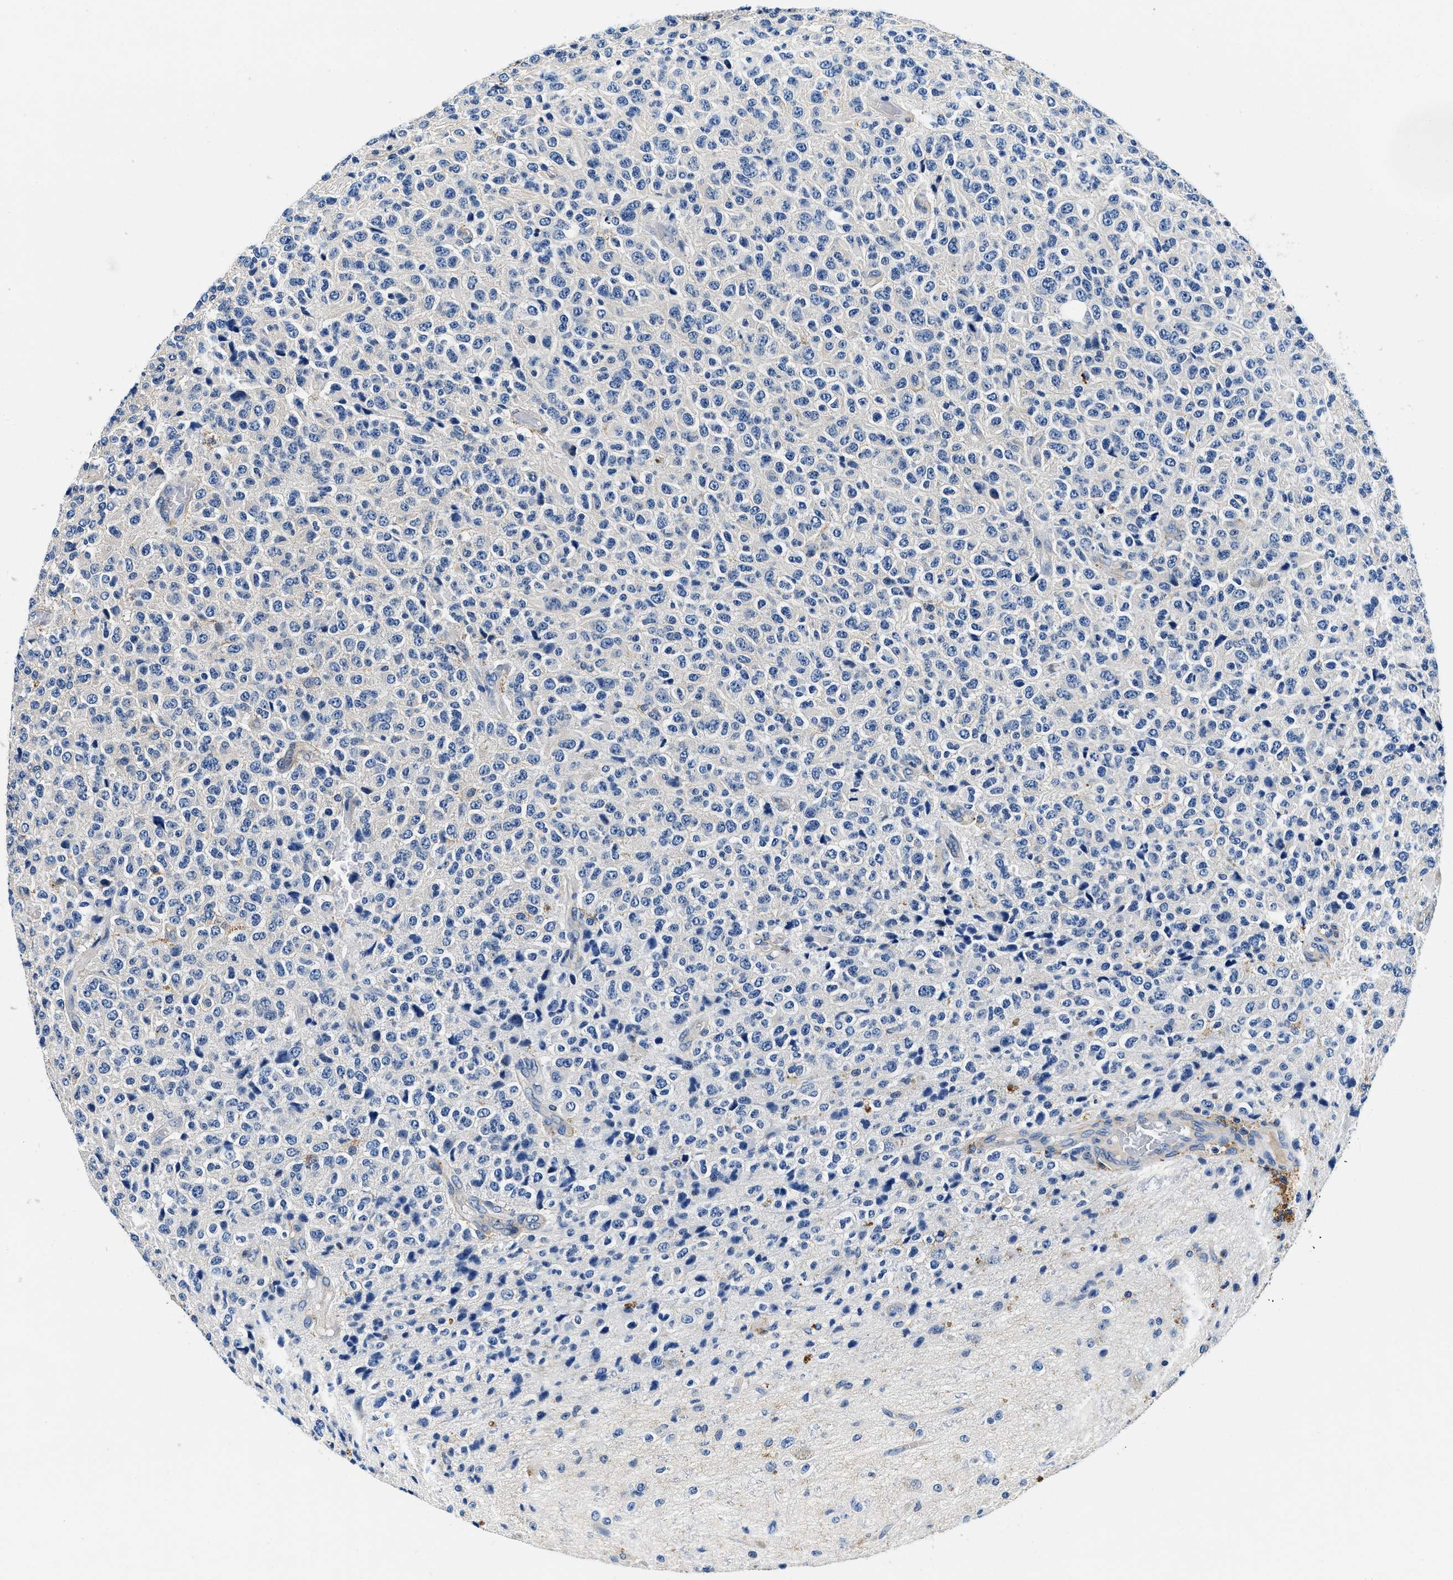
{"staining": {"intensity": "negative", "quantity": "none", "location": "none"}, "tissue": "glioma", "cell_type": "Tumor cells", "image_type": "cancer", "snomed": [{"axis": "morphology", "description": "Glioma, malignant, High grade"}, {"axis": "topography", "description": "pancreas cauda"}], "caption": "High power microscopy image of an immunohistochemistry micrograph of glioma, revealing no significant positivity in tumor cells. (DAB immunohistochemistry (IHC), high magnification).", "gene": "ZFAND3", "patient": {"sex": "male", "age": 60}}